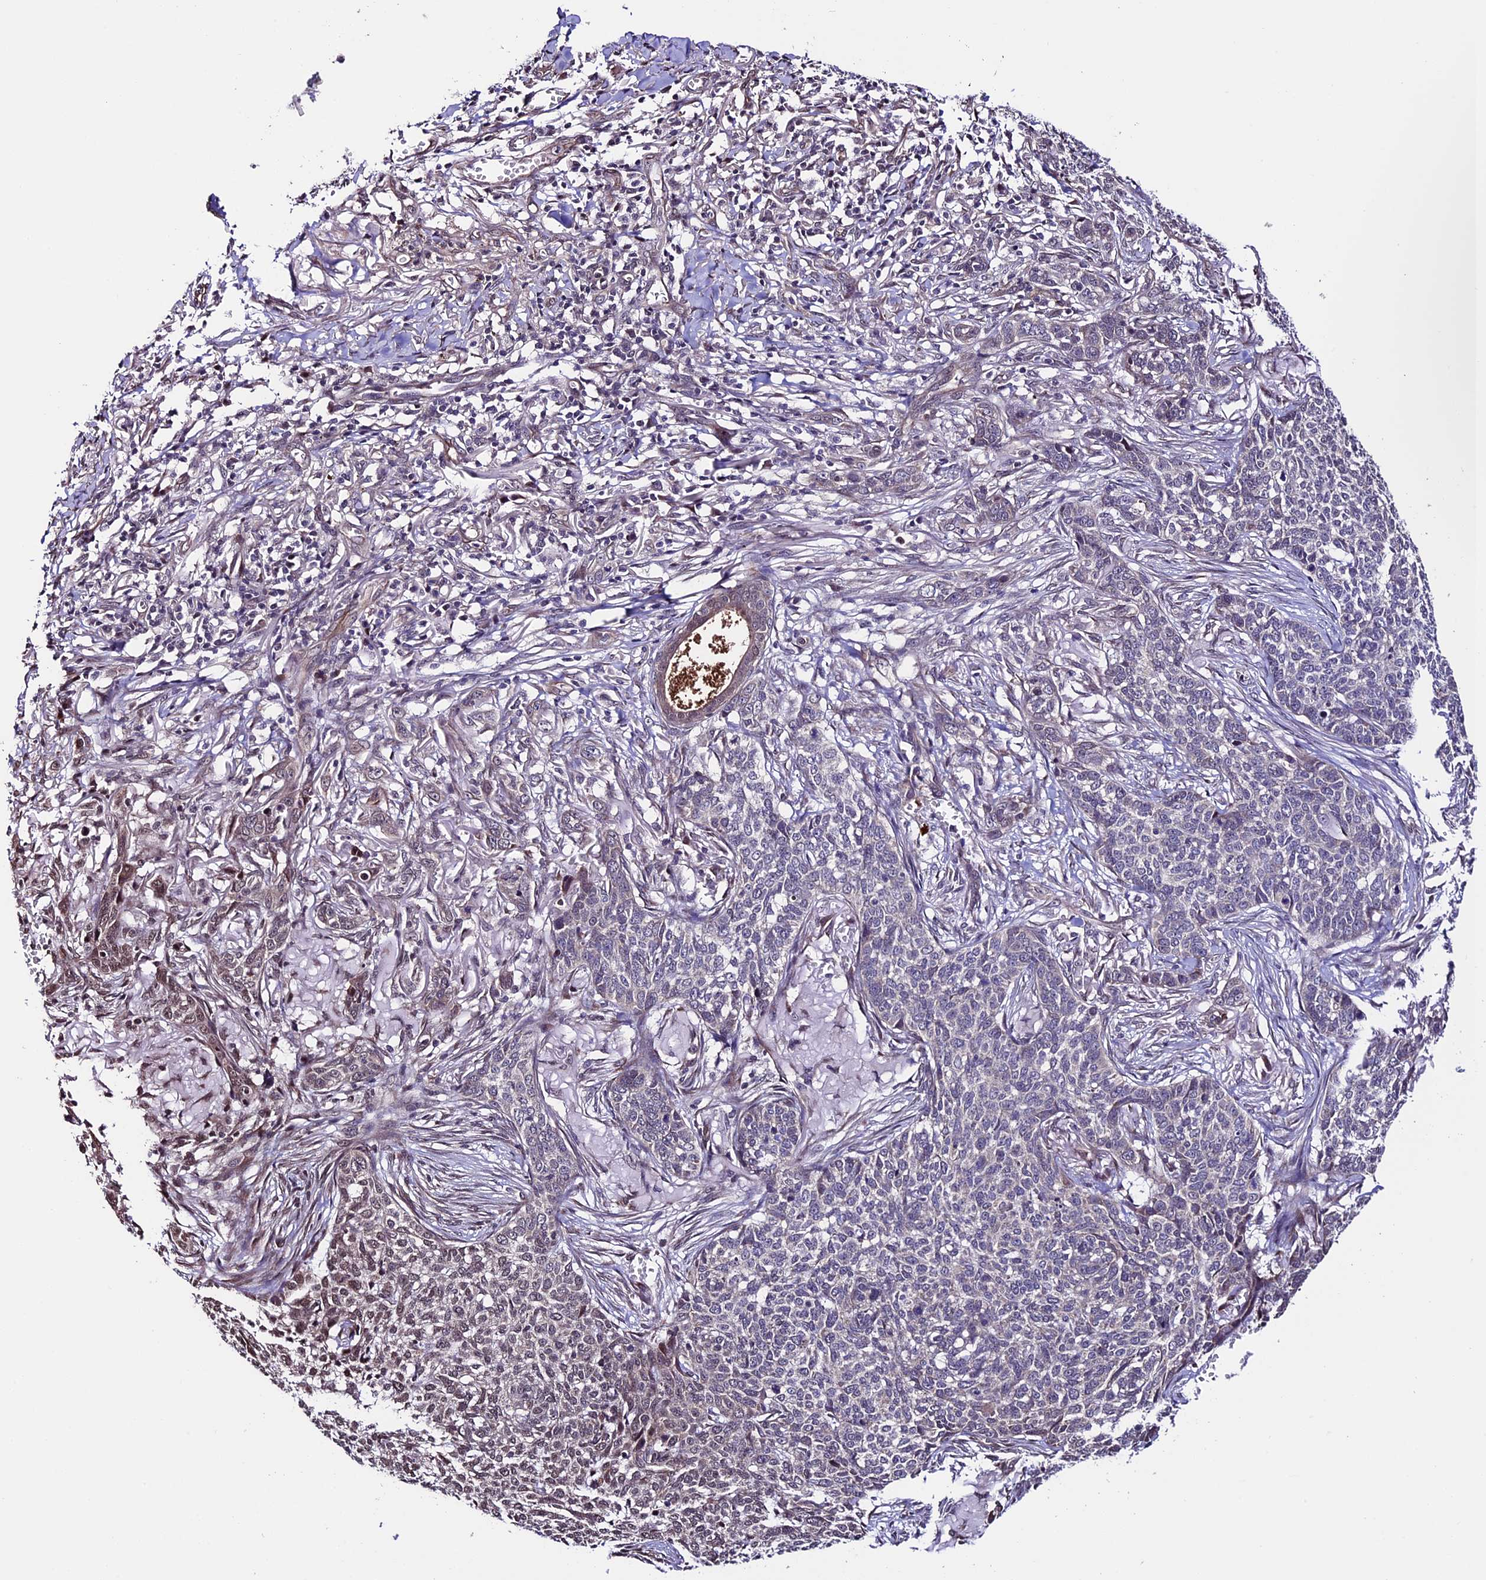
{"staining": {"intensity": "moderate", "quantity": "25%-75%", "location": "nuclear"}, "tissue": "skin cancer", "cell_type": "Tumor cells", "image_type": "cancer", "snomed": [{"axis": "morphology", "description": "Basal cell carcinoma"}, {"axis": "topography", "description": "Skin"}], "caption": "This image exhibits IHC staining of skin cancer (basal cell carcinoma), with medium moderate nuclear staining in about 25%-75% of tumor cells.", "gene": "TMEM171", "patient": {"sex": "male", "age": 85}}